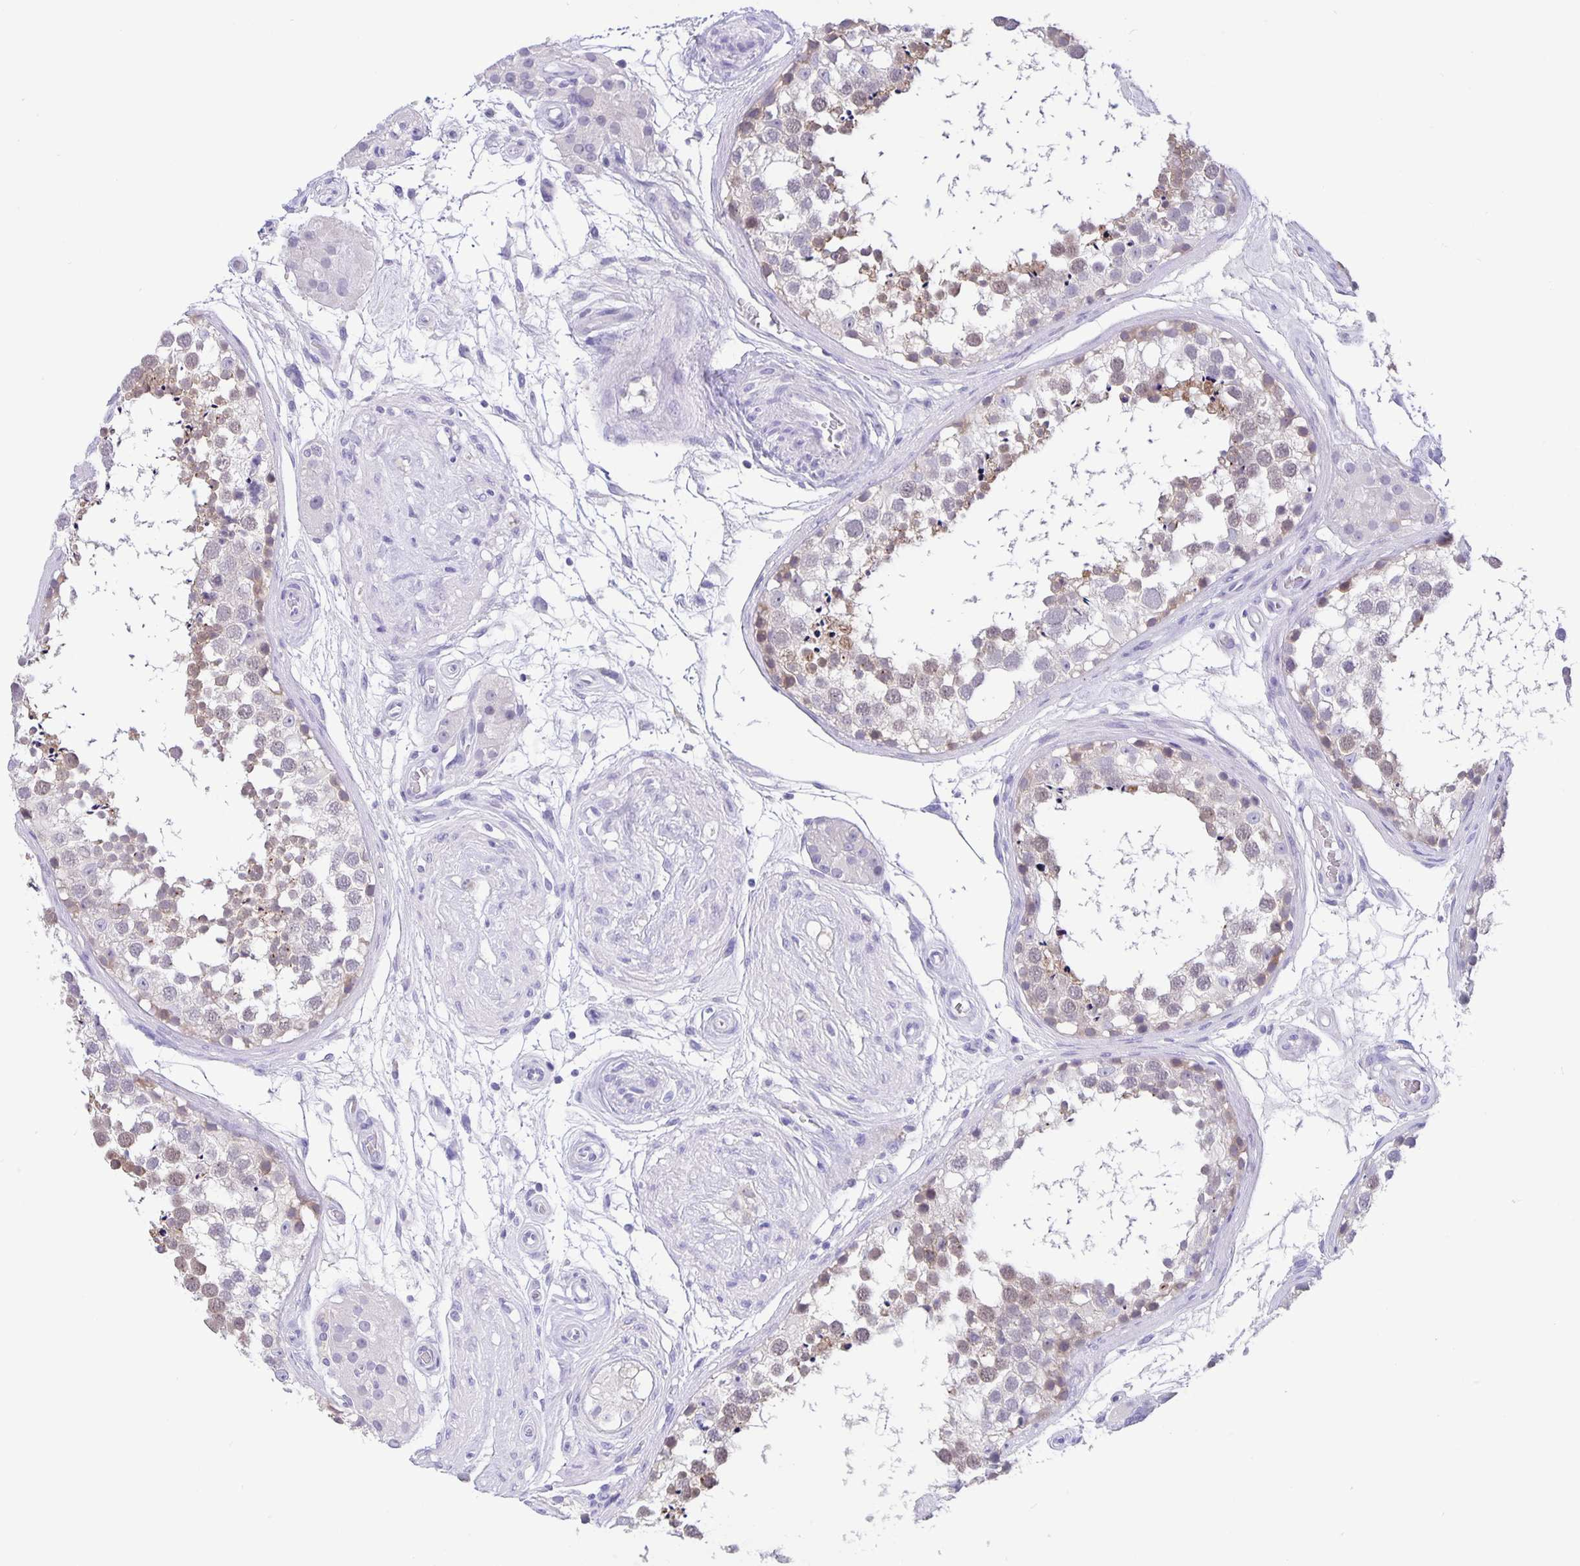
{"staining": {"intensity": "weak", "quantity": "25%-75%", "location": "cytoplasmic/membranous"}, "tissue": "testis", "cell_type": "Cells in seminiferous ducts", "image_type": "normal", "snomed": [{"axis": "morphology", "description": "Normal tissue, NOS"}, {"axis": "morphology", "description": "Seminoma, NOS"}, {"axis": "topography", "description": "Testis"}], "caption": "Protein expression analysis of unremarkable human testis reveals weak cytoplasmic/membranous expression in approximately 25%-75% of cells in seminiferous ducts. (DAB (3,3'-diaminobenzidine) IHC with brightfield microscopy, high magnification).", "gene": "ERMN", "patient": {"sex": "male", "age": 65}}